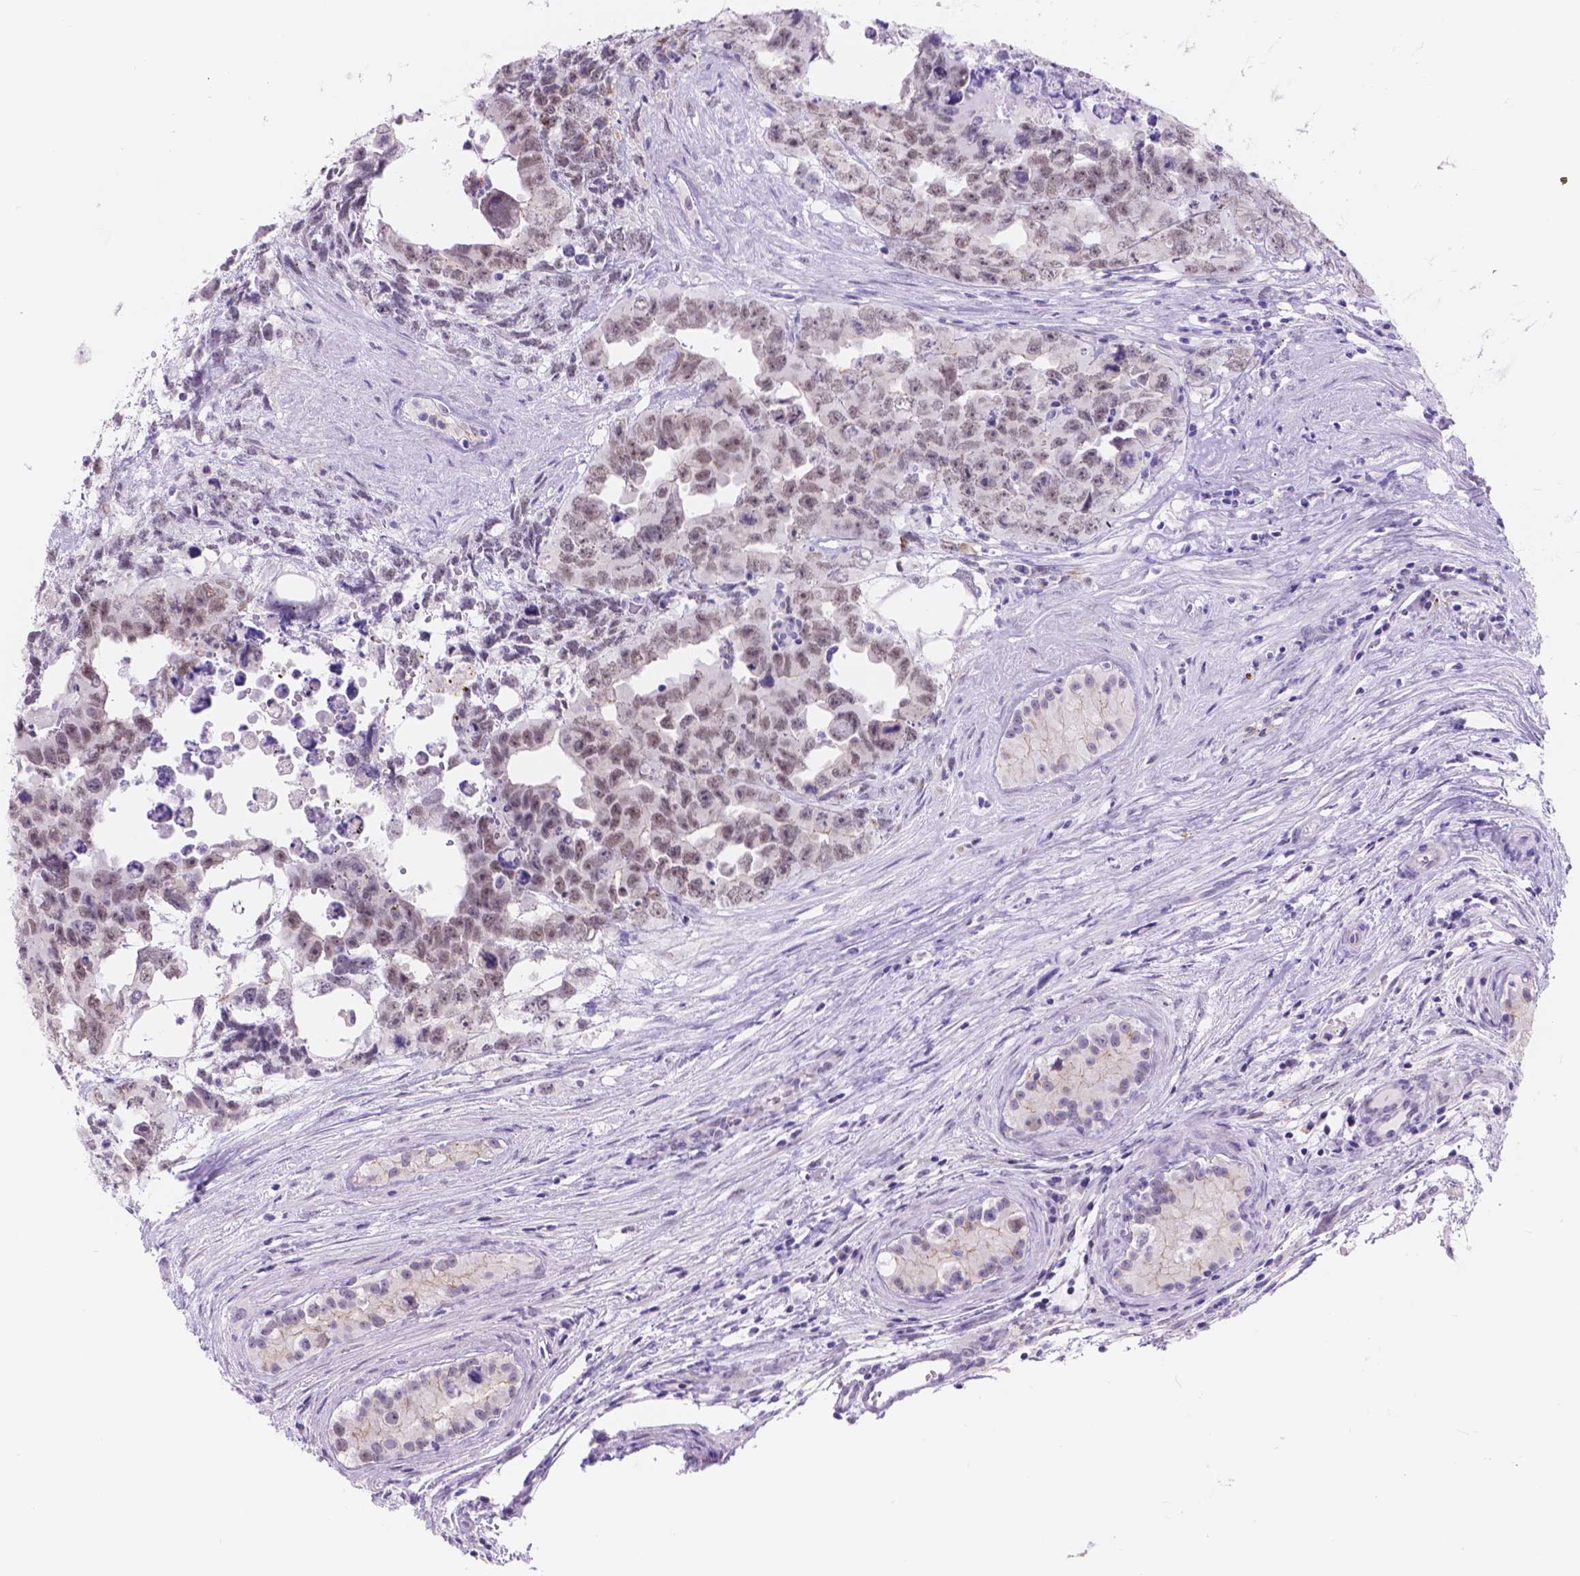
{"staining": {"intensity": "weak", "quantity": "25%-75%", "location": "nuclear"}, "tissue": "testis cancer", "cell_type": "Tumor cells", "image_type": "cancer", "snomed": [{"axis": "morphology", "description": "Carcinoma, Embryonal, NOS"}, {"axis": "topography", "description": "Testis"}], "caption": "IHC of human testis cancer (embryonal carcinoma) displays low levels of weak nuclear expression in approximately 25%-75% of tumor cells.", "gene": "DCC", "patient": {"sex": "male", "age": 24}}